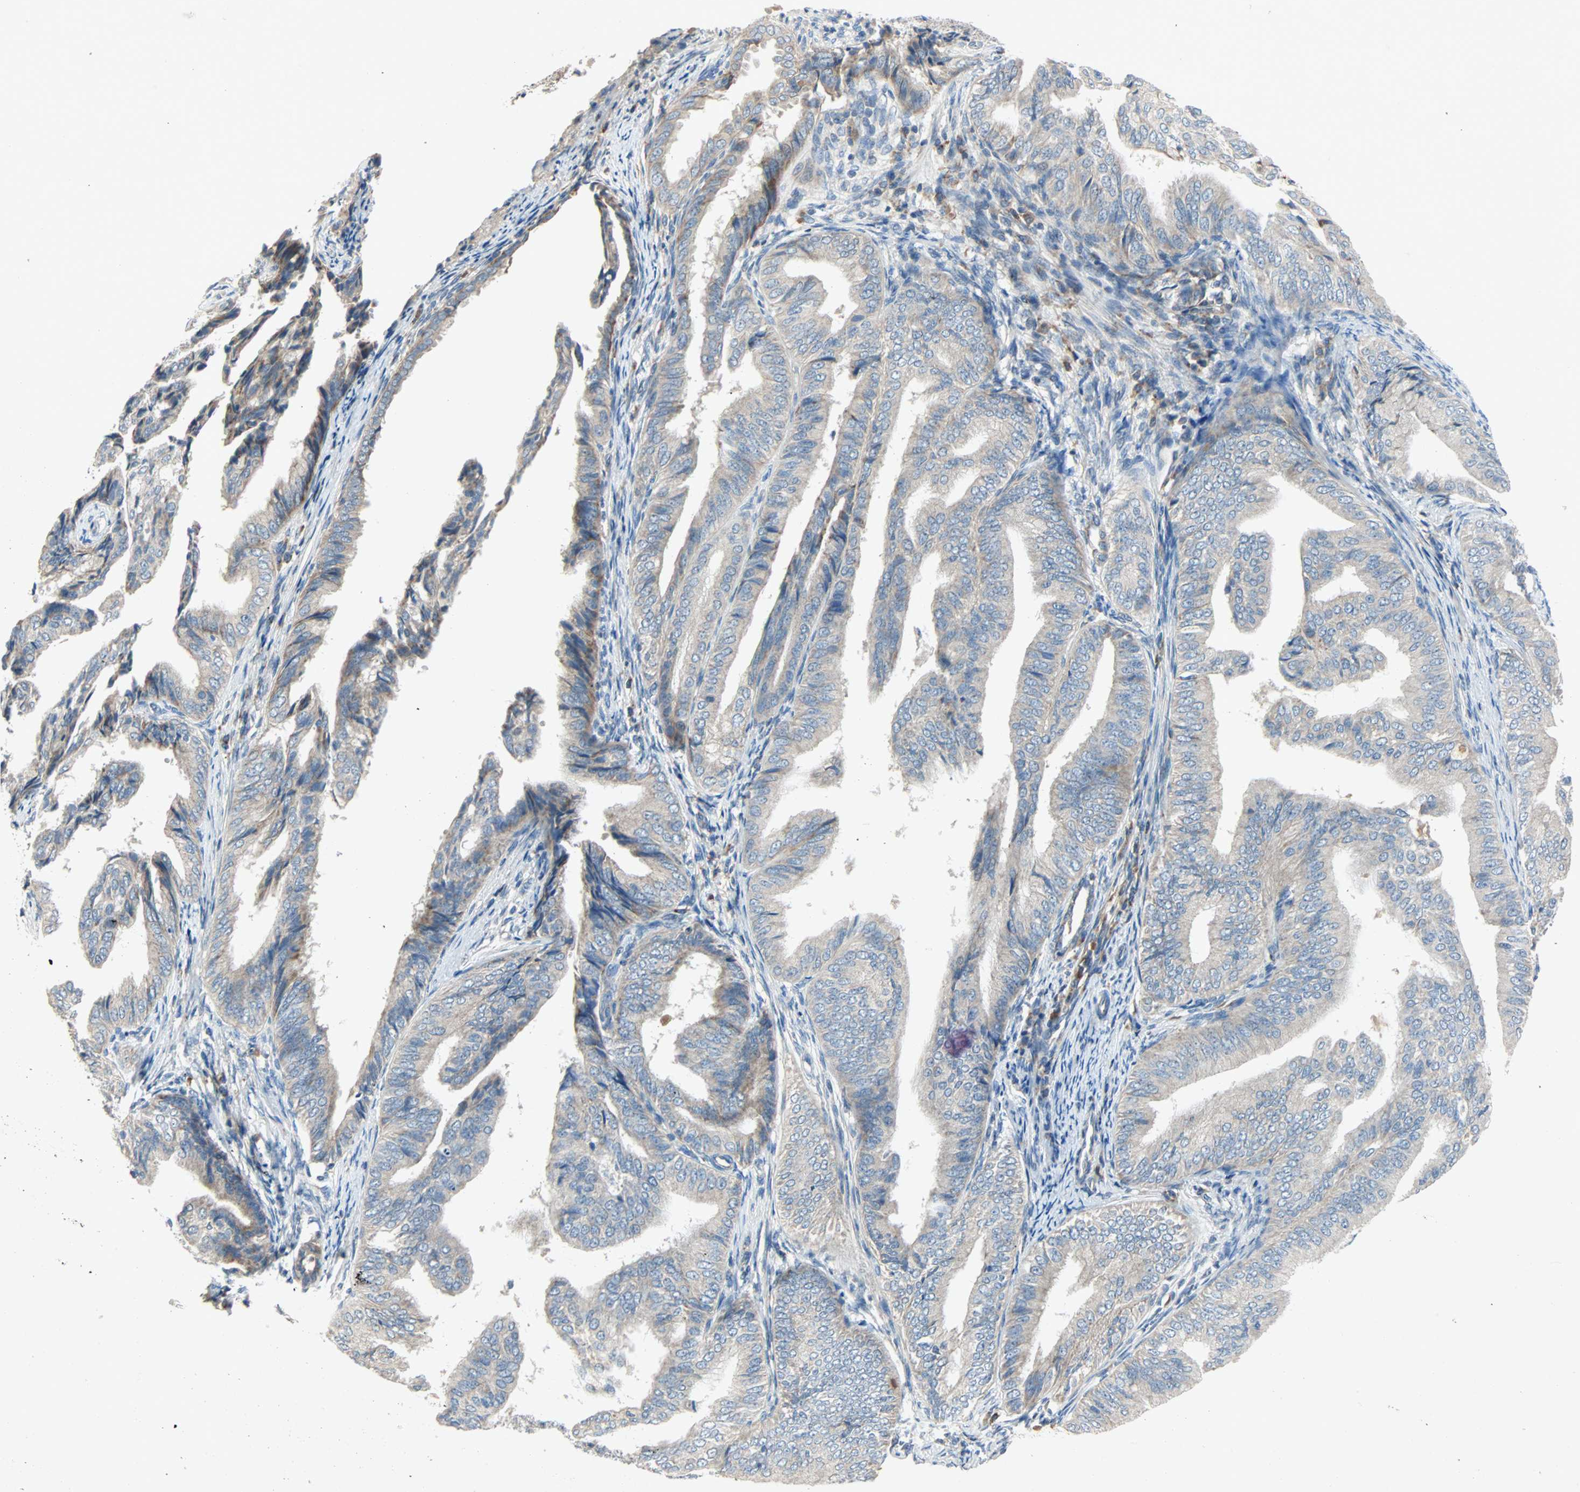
{"staining": {"intensity": "weak", "quantity": ">75%", "location": "cytoplasmic/membranous"}, "tissue": "endometrial cancer", "cell_type": "Tumor cells", "image_type": "cancer", "snomed": [{"axis": "morphology", "description": "Adenocarcinoma, NOS"}, {"axis": "topography", "description": "Endometrium"}], "caption": "Protein expression analysis of adenocarcinoma (endometrial) reveals weak cytoplasmic/membranous positivity in approximately >75% of tumor cells. The staining was performed using DAB, with brown indicating positive protein expression. Nuclei are stained blue with hematoxylin.", "gene": "XYLT1", "patient": {"sex": "female", "age": 58}}